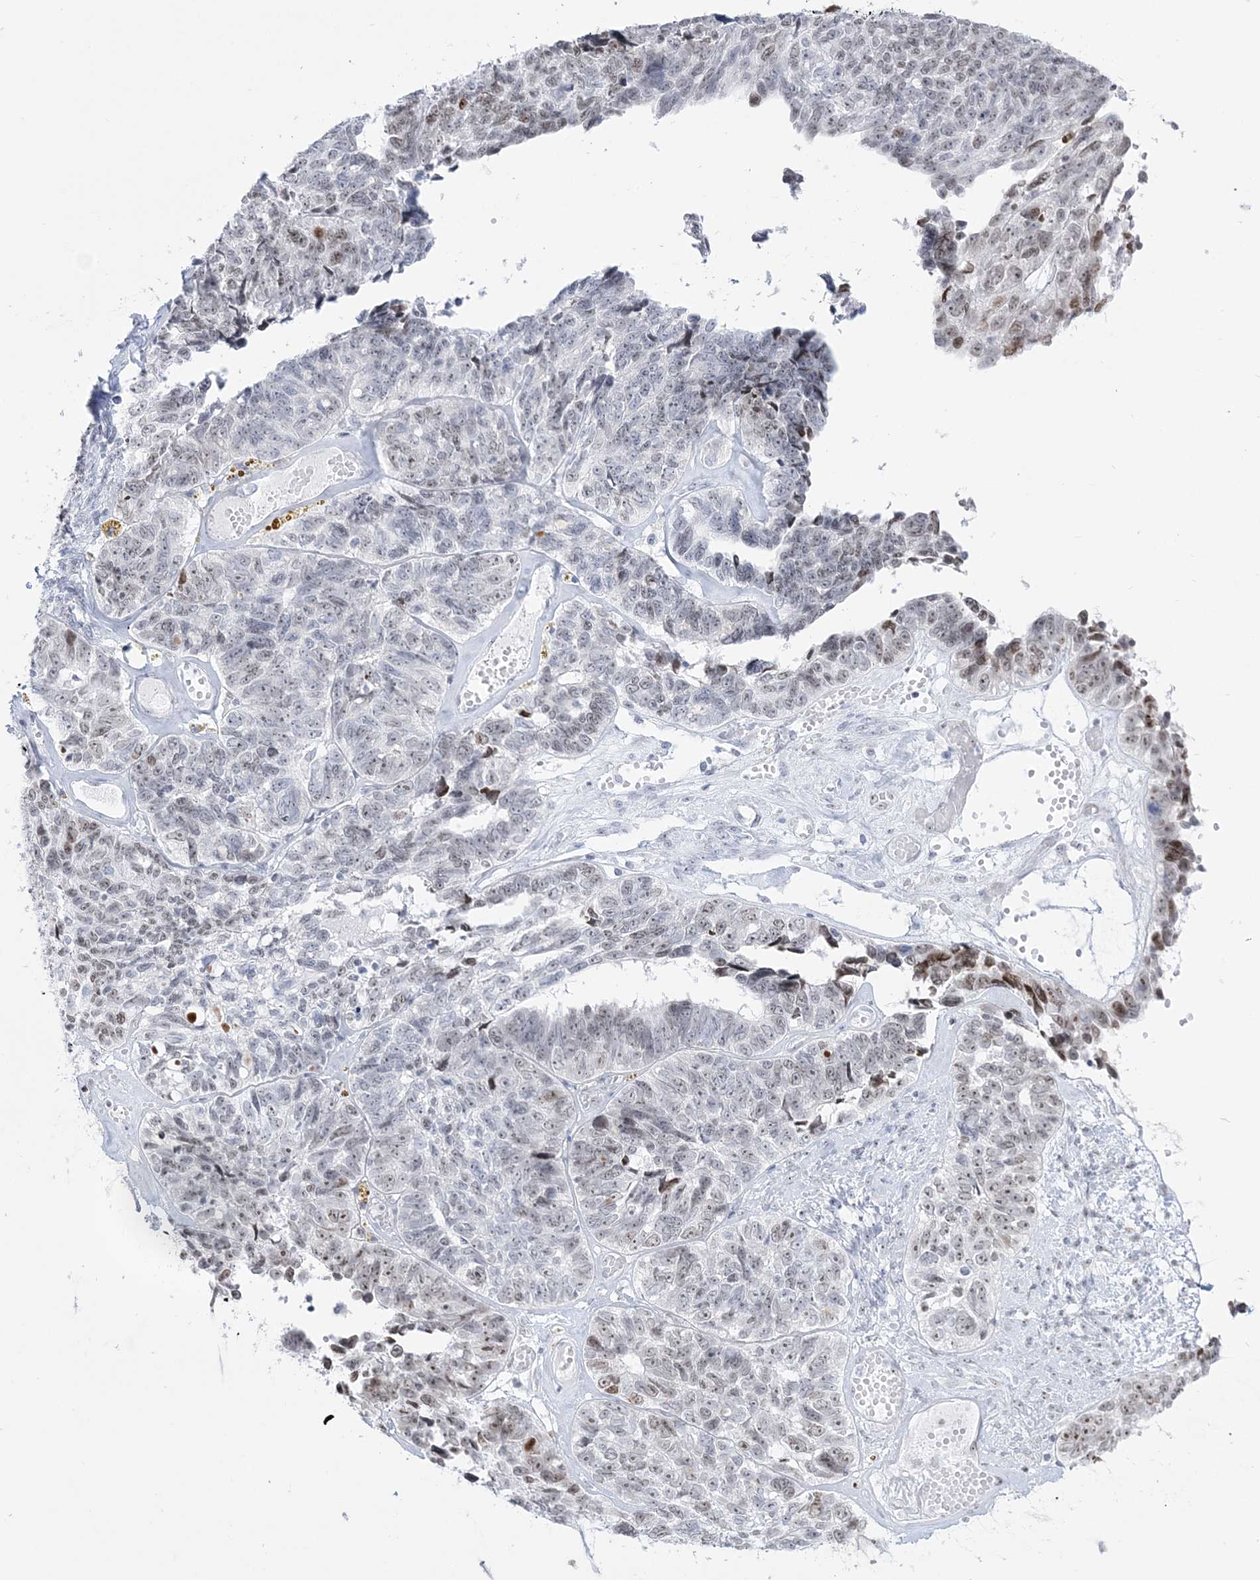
{"staining": {"intensity": "moderate", "quantity": "<25%", "location": "nuclear"}, "tissue": "ovarian cancer", "cell_type": "Tumor cells", "image_type": "cancer", "snomed": [{"axis": "morphology", "description": "Cystadenocarcinoma, serous, NOS"}, {"axis": "topography", "description": "Ovary"}], "caption": "Human ovarian cancer stained with a protein marker exhibits moderate staining in tumor cells.", "gene": "DDX21", "patient": {"sex": "female", "age": 79}}